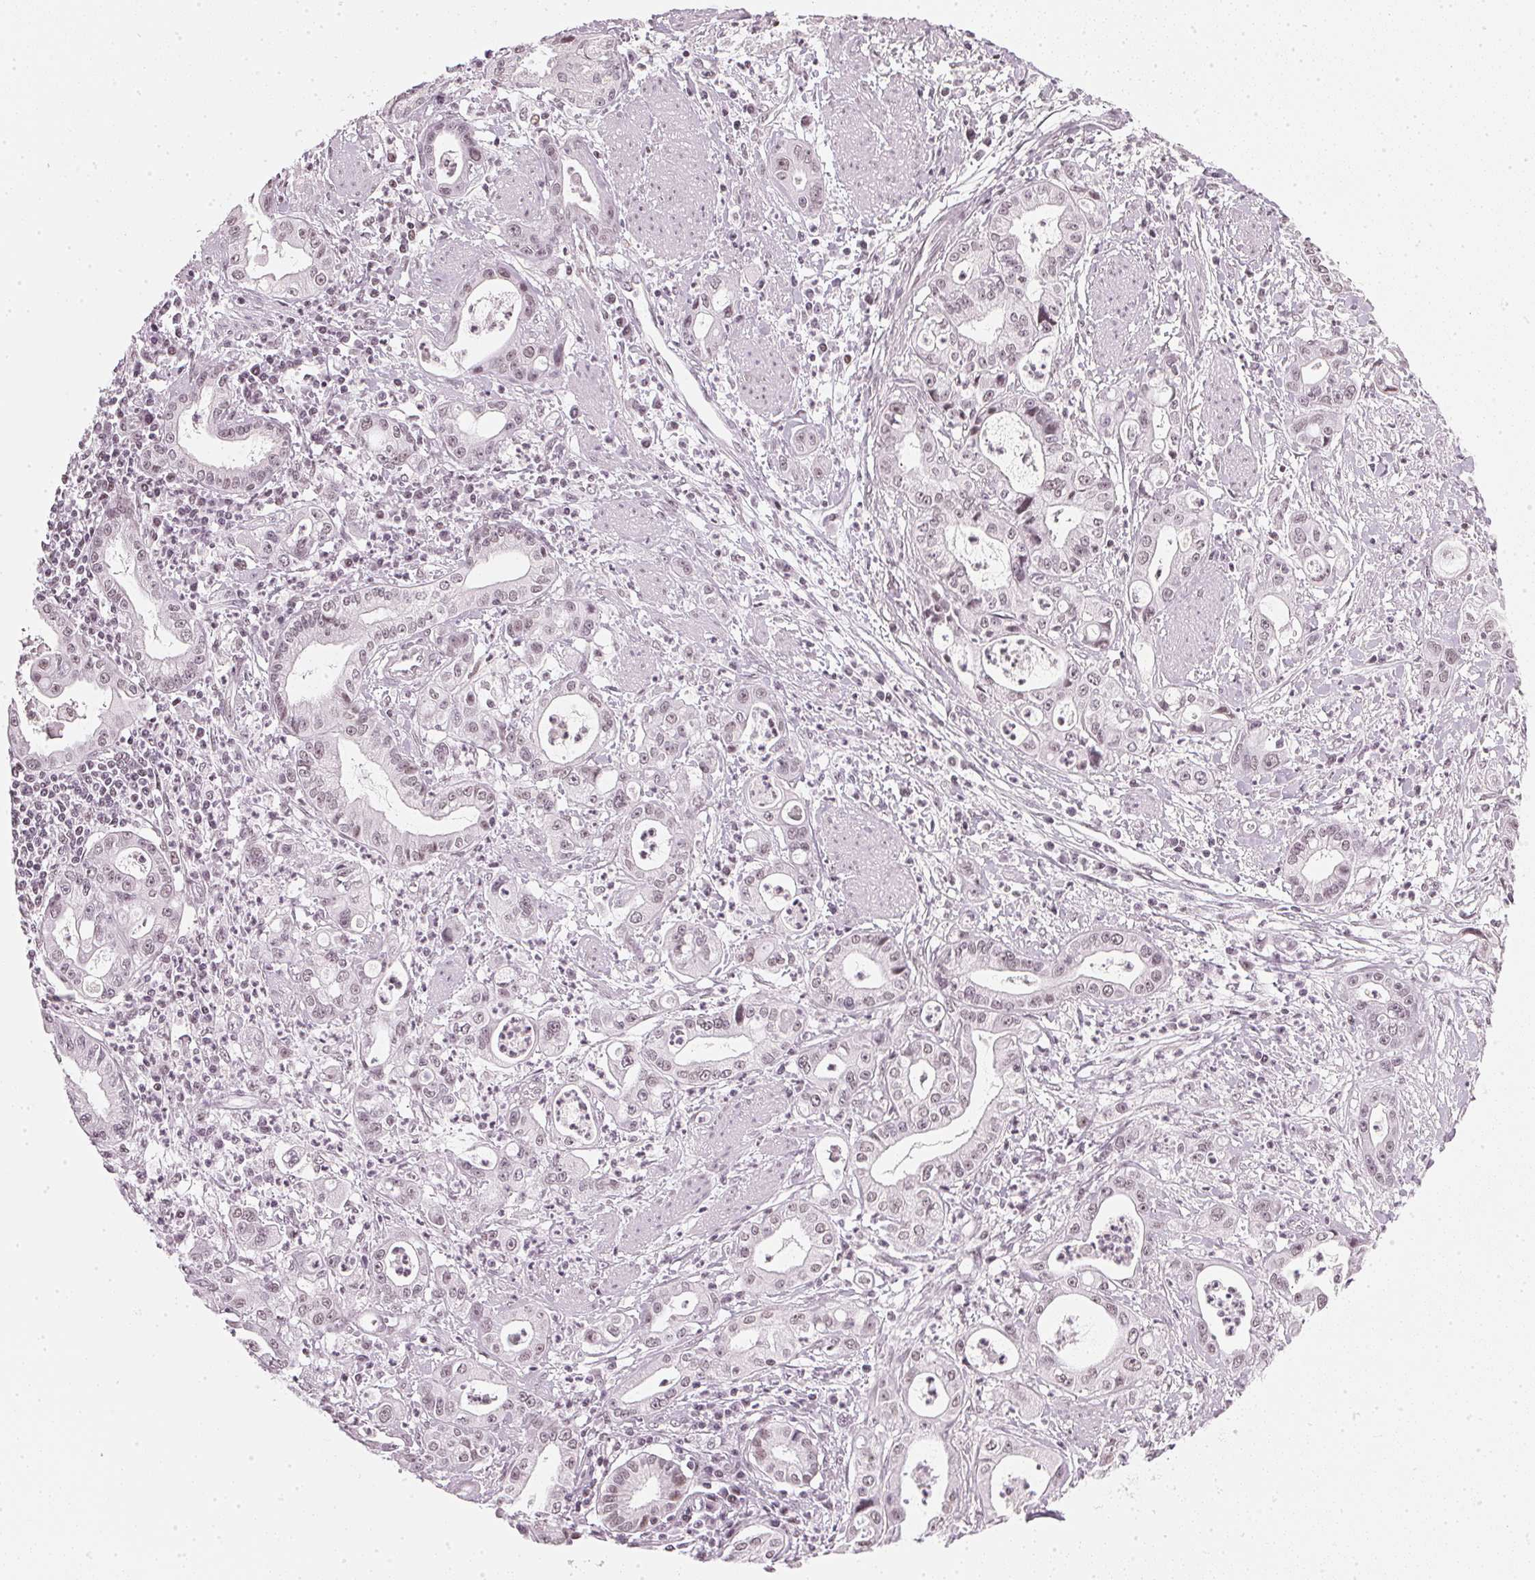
{"staining": {"intensity": "weak", "quantity": "<25%", "location": "nuclear"}, "tissue": "pancreatic cancer", "cell_type": "Tumor cells", "image_type": "cancer", "snomed": [{"axis": "morphology", "description": "Adenocarcinoma, NOS"}, {"axis": "topography", "description": "Pancreas"}], "caption": "A micrograph of human adenocarcinoma (pancreatic) is negative for staining in tumor cells.", "gene": "DNAJC6", "patient": {"sex": "male", "age": 72}}